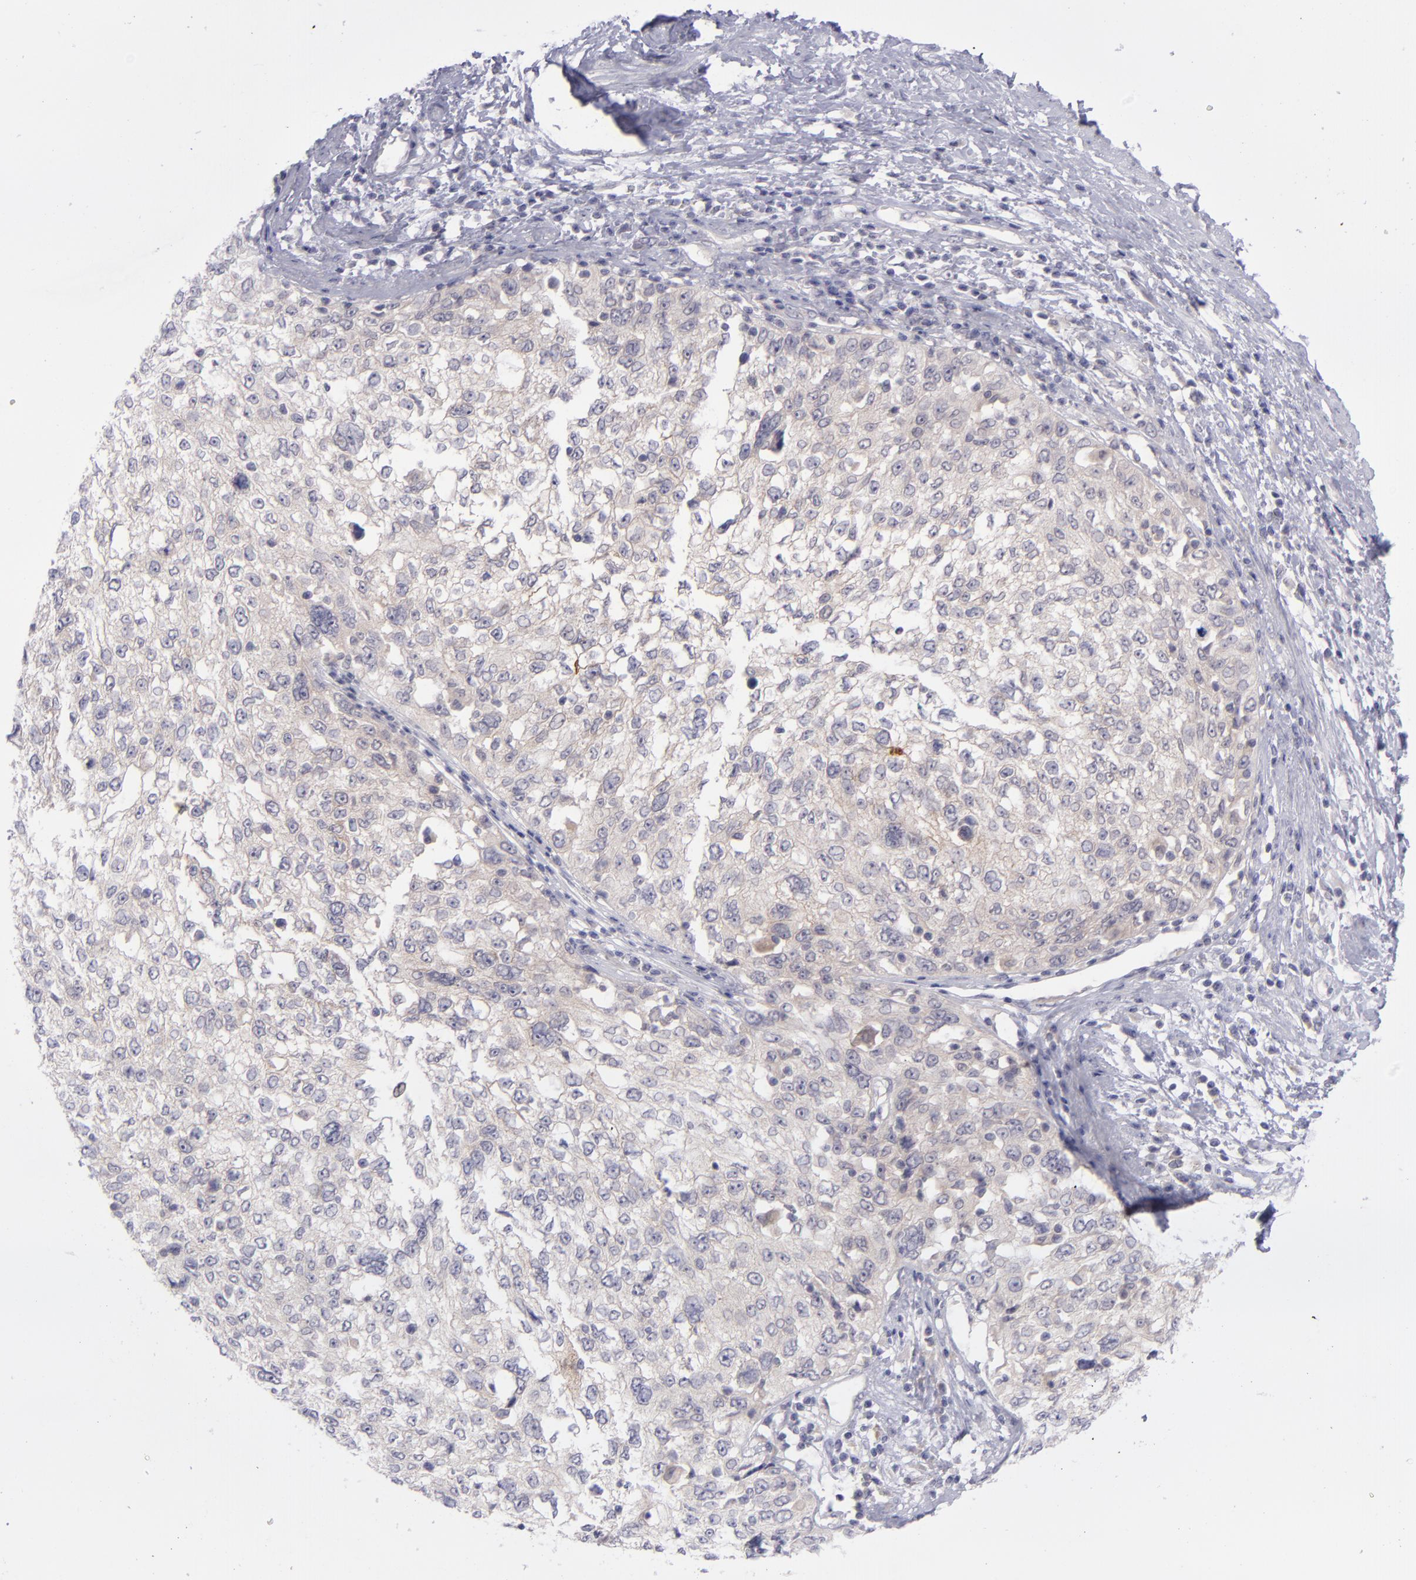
{"staining": {"intensity": "negative", "quantity": "none", "location": "none"}, "tissue": "cervical cancer", "cell_type": "Tumor cells", "image_type": "cancer", "snomed": [{"axis": "morphology", "description": "Squamous cell carcinoma, NOS"}, {"axis": "topography", "description": "Cervix"}], "caption": "Tumor cells show no significant positivity in squamous cell carcinoma (cervical). (IHC, brightfield microscopy, high magnification).", "gene": "EVPL", "patient": {"sex": "female", "age": 57}}